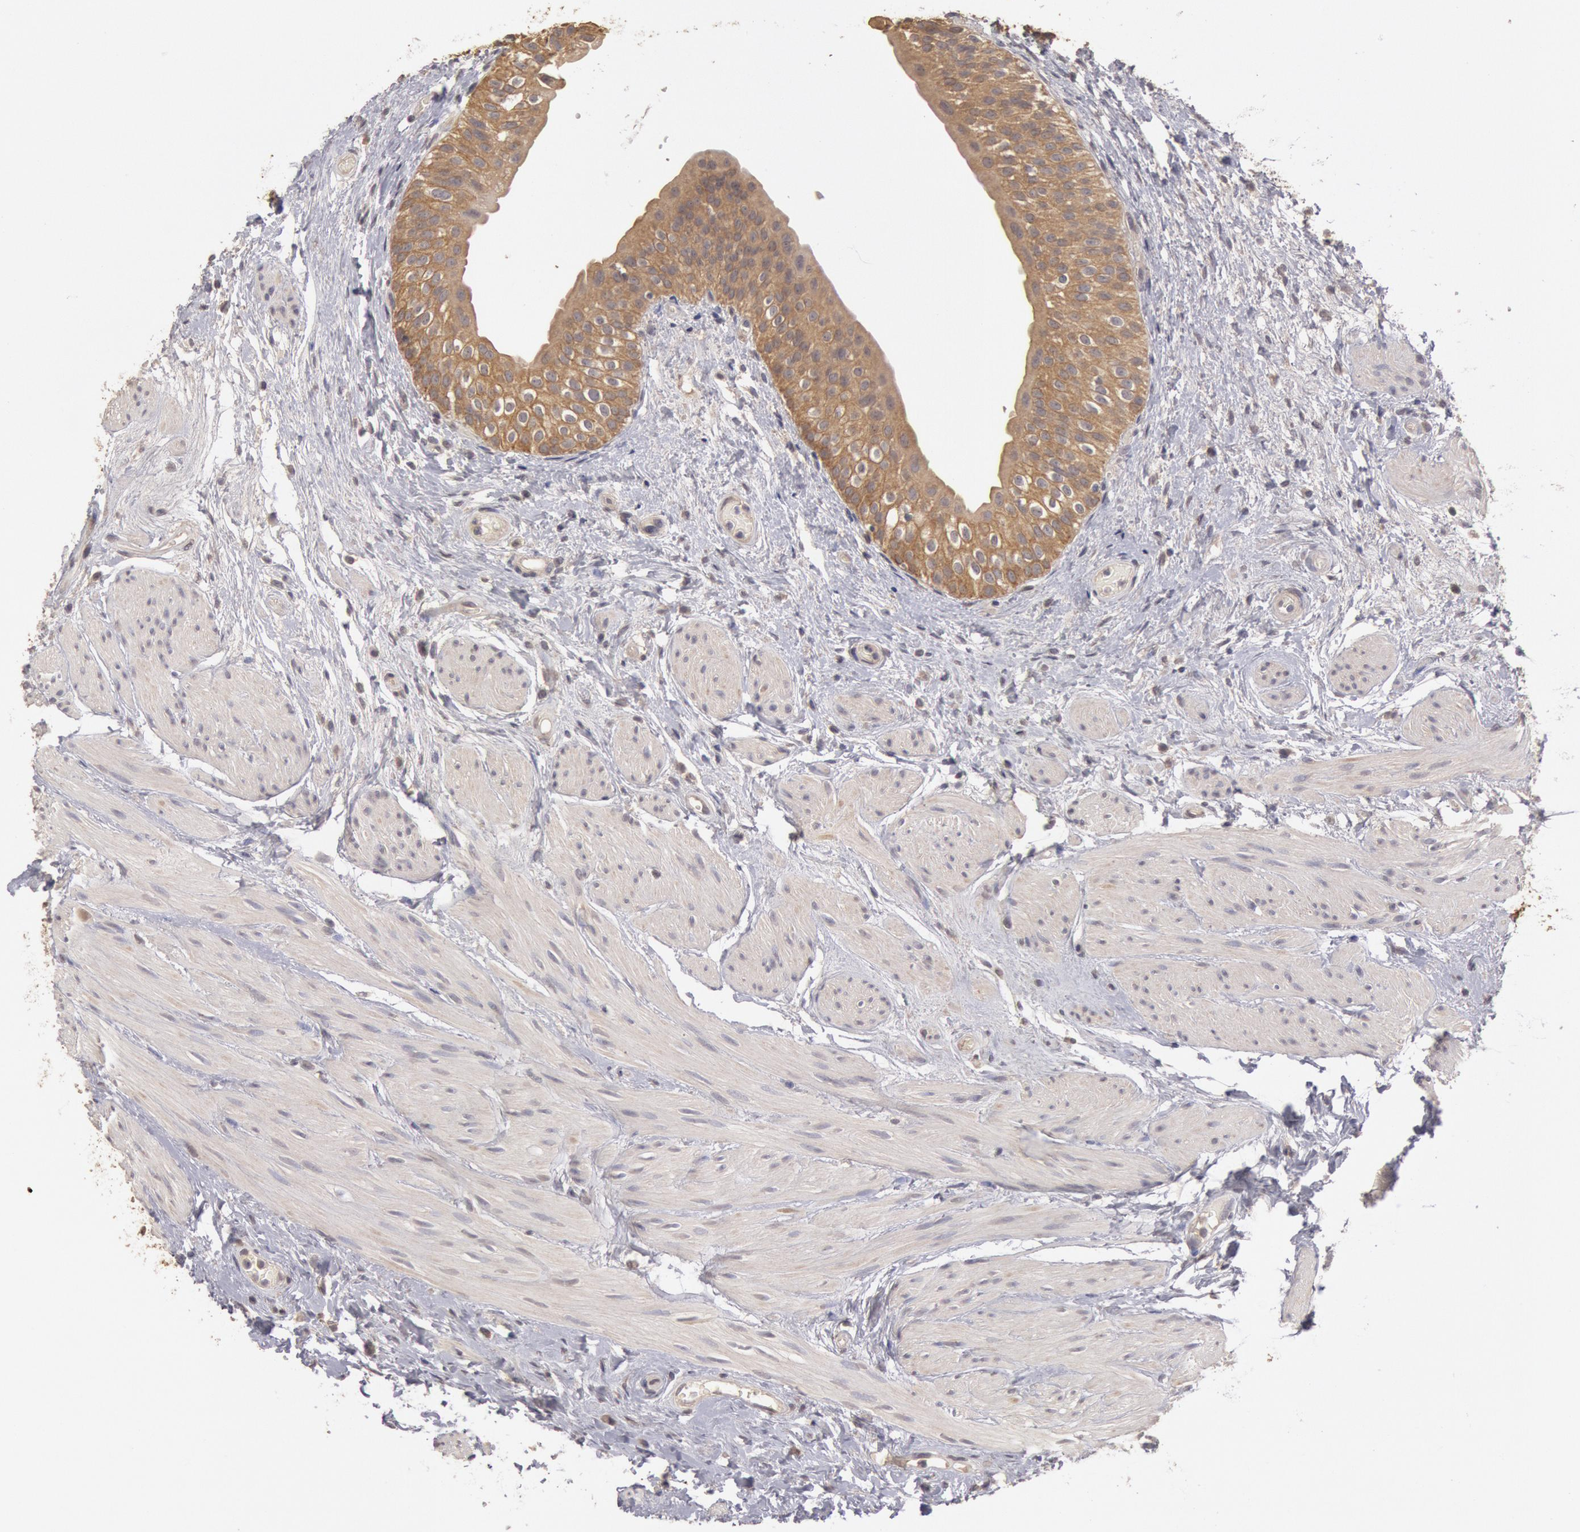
{"staining": {"intensity": "strong", "quantity": ">75%", "location": "cytoplasmic/membranous"}, "tissue": "urinary bladder", "cell_type": "Urothelial cells", "image_type": "normal", "snomed": [{"axis": "morphology", "description": "Normal tissue, NOS"}, {"axis": "topography", "description": "Urinary bladder"}], "caption": "An immunohistochemistry (IHC) micrograph of normal tissue is shown. Protein staining in brown highlights strong cytoplasmic/membranous positivity in urinary bladder within urothelial cells. The staining was performed using DAB, with brown indicating positive protein expression. Nuclei are stained blue with hematoxylin.", "gene": "ZFP36L1", "patient": {"sex": "female", "age": 55}}